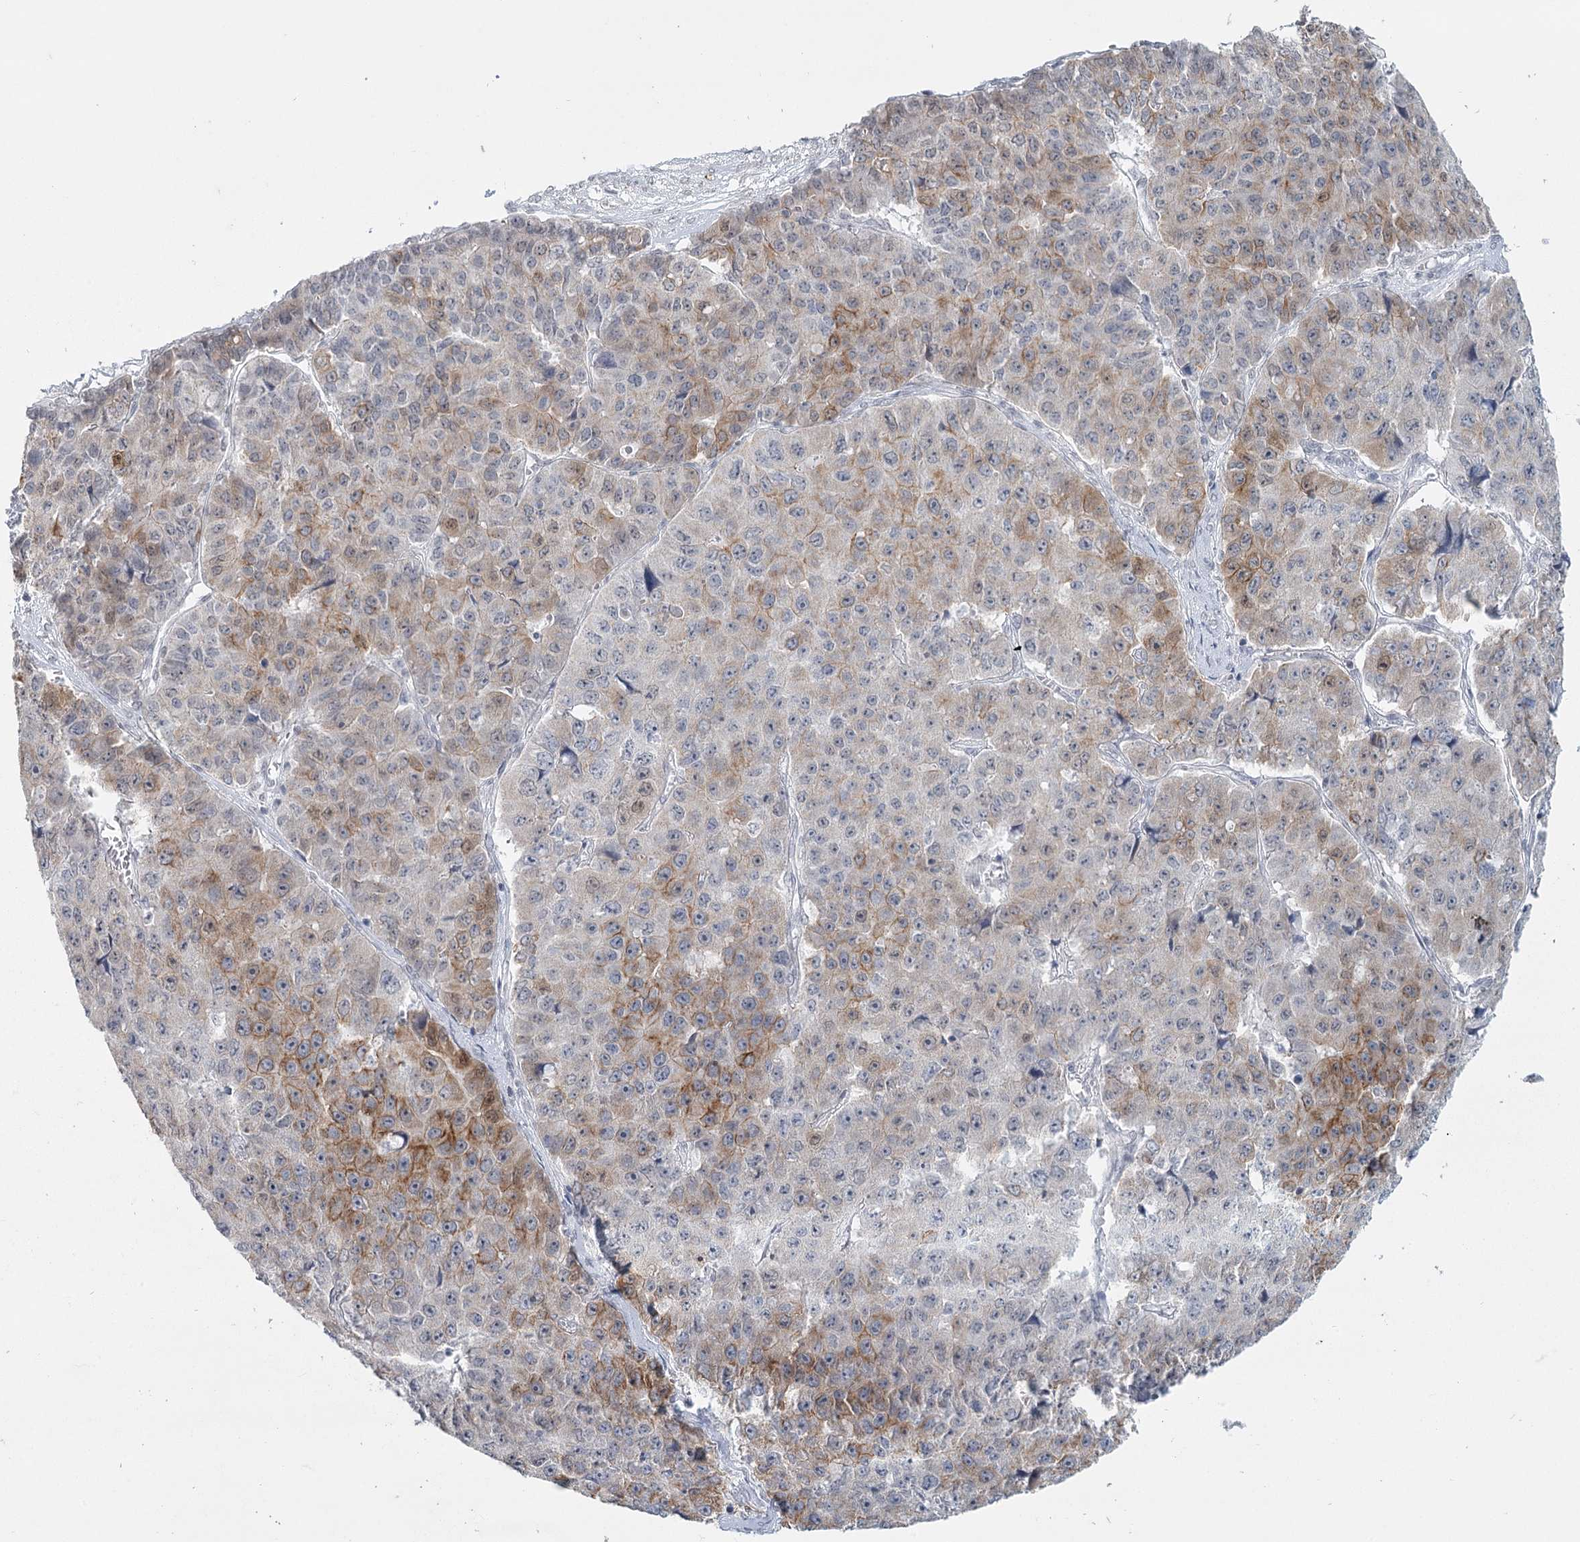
{"staining": {"intensity": "moderate", "quantity": "25%-75%", "location": "cytoplasmic/membranous"}, "tissue": "pancreatic cancer", "cell_type": "Tumor cells", "image_type": "cancer", "snomed": [{"axis": "morphology", "description": "Adenocarcinoma, NOS"}, {"axis": "topography", "description": "Pancreas"}], "caption": "Protein analysis of pancreatic adenocarcinoma tissue reveals moderate cytoplasmic/membranous expression in approximately 25%-75% of tumor cells.", "gene": "TMEM70", "patient": {"sex": "male", "age": 50}}